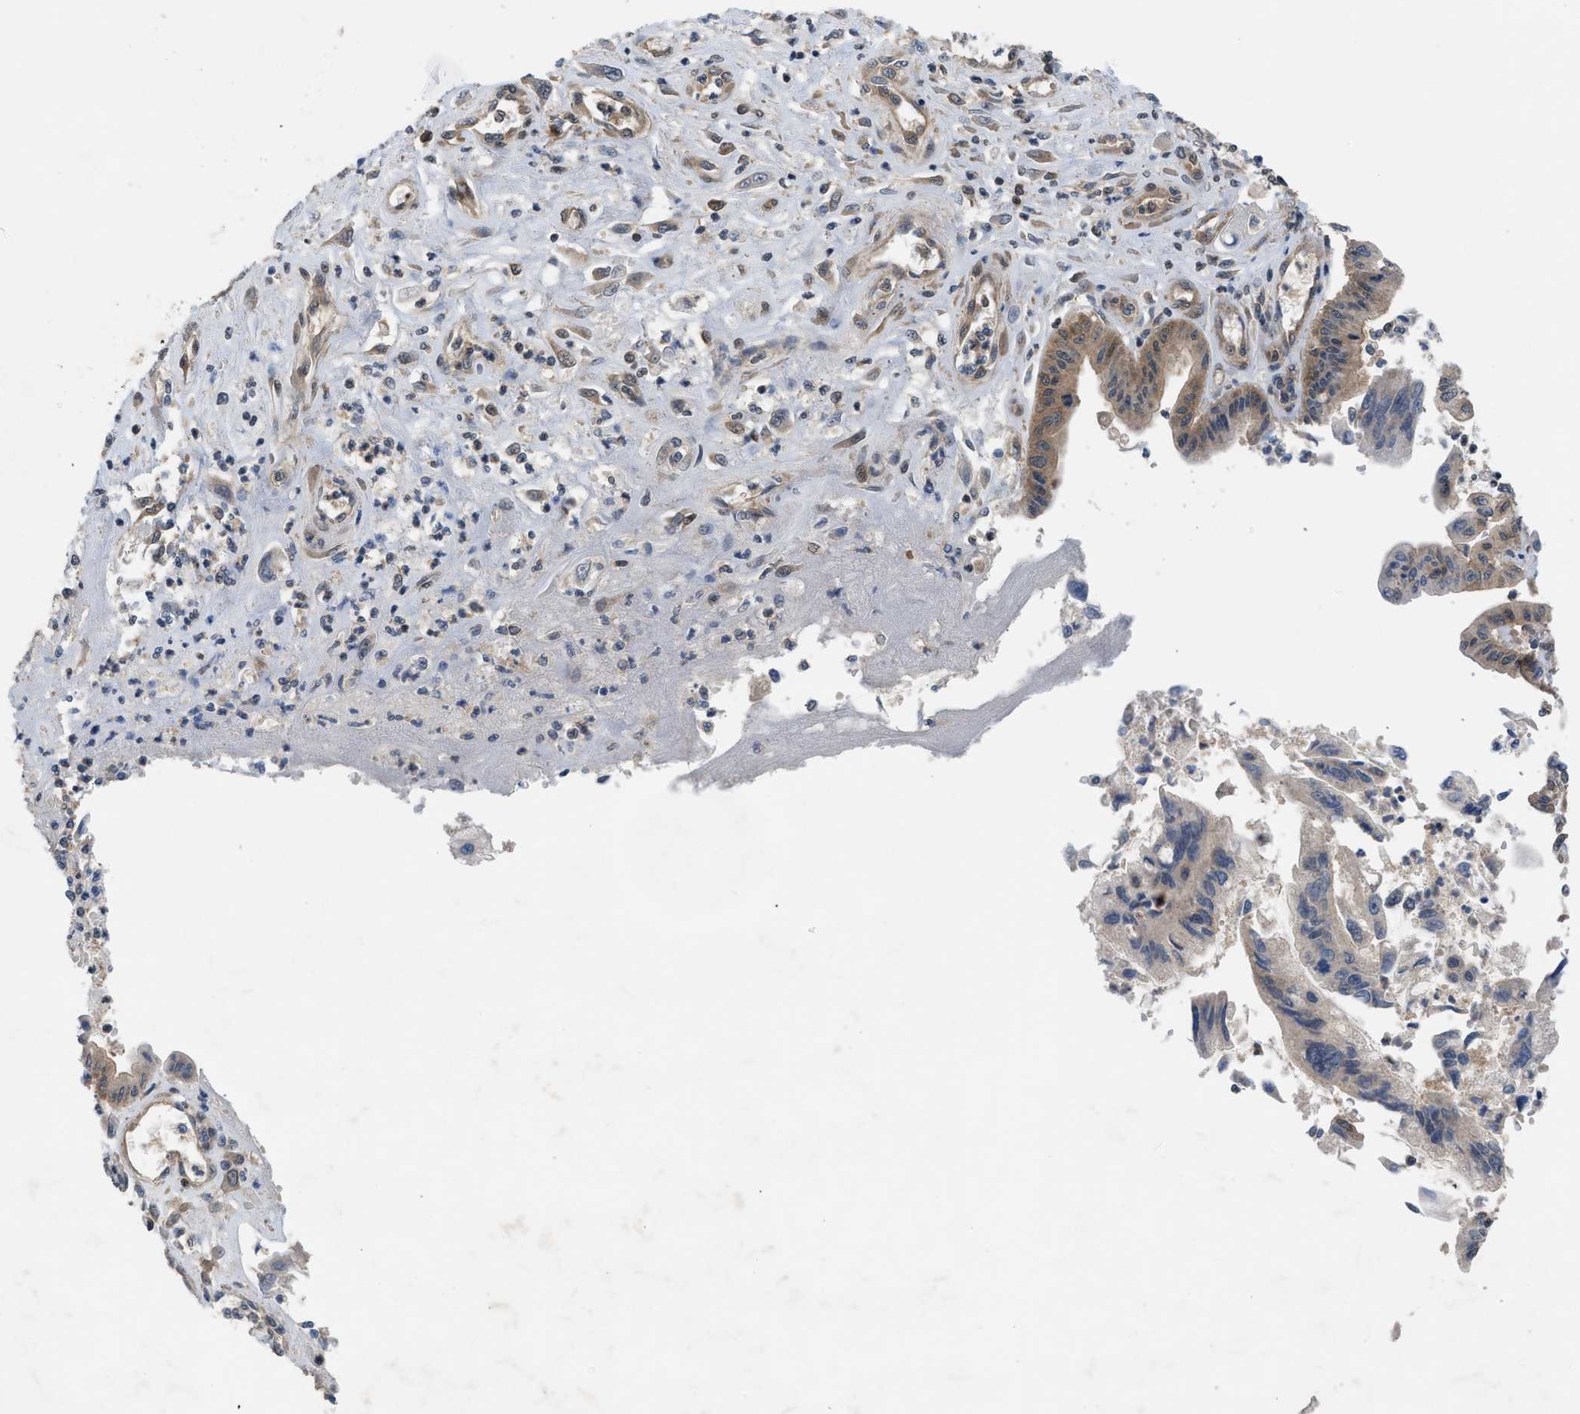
{"staining": {"intensity": "moderate", "quantity": "<25%", "location": "cytoplasmic/membranous"}, "tissue": "pancreatic cancer", "cell_type": "Tumor cells", "image_type": "cancer", "snomed": [{"axis": "morphology", "description": "Adenocarcinoma, NOS"}, {"axis": "topography", "description": "Pancreas"}], "caption": "This histopathology image reveals adenocarcinoma (pancreatic) stained with IHC to label a protein in brown. The cytoplasmic/membranous of tumor cells show moderate positivity for the protein. Nuclei are counter-stained blue.", "gene": "OXSR1", "patient": {"sex": "male", "age": 56}}